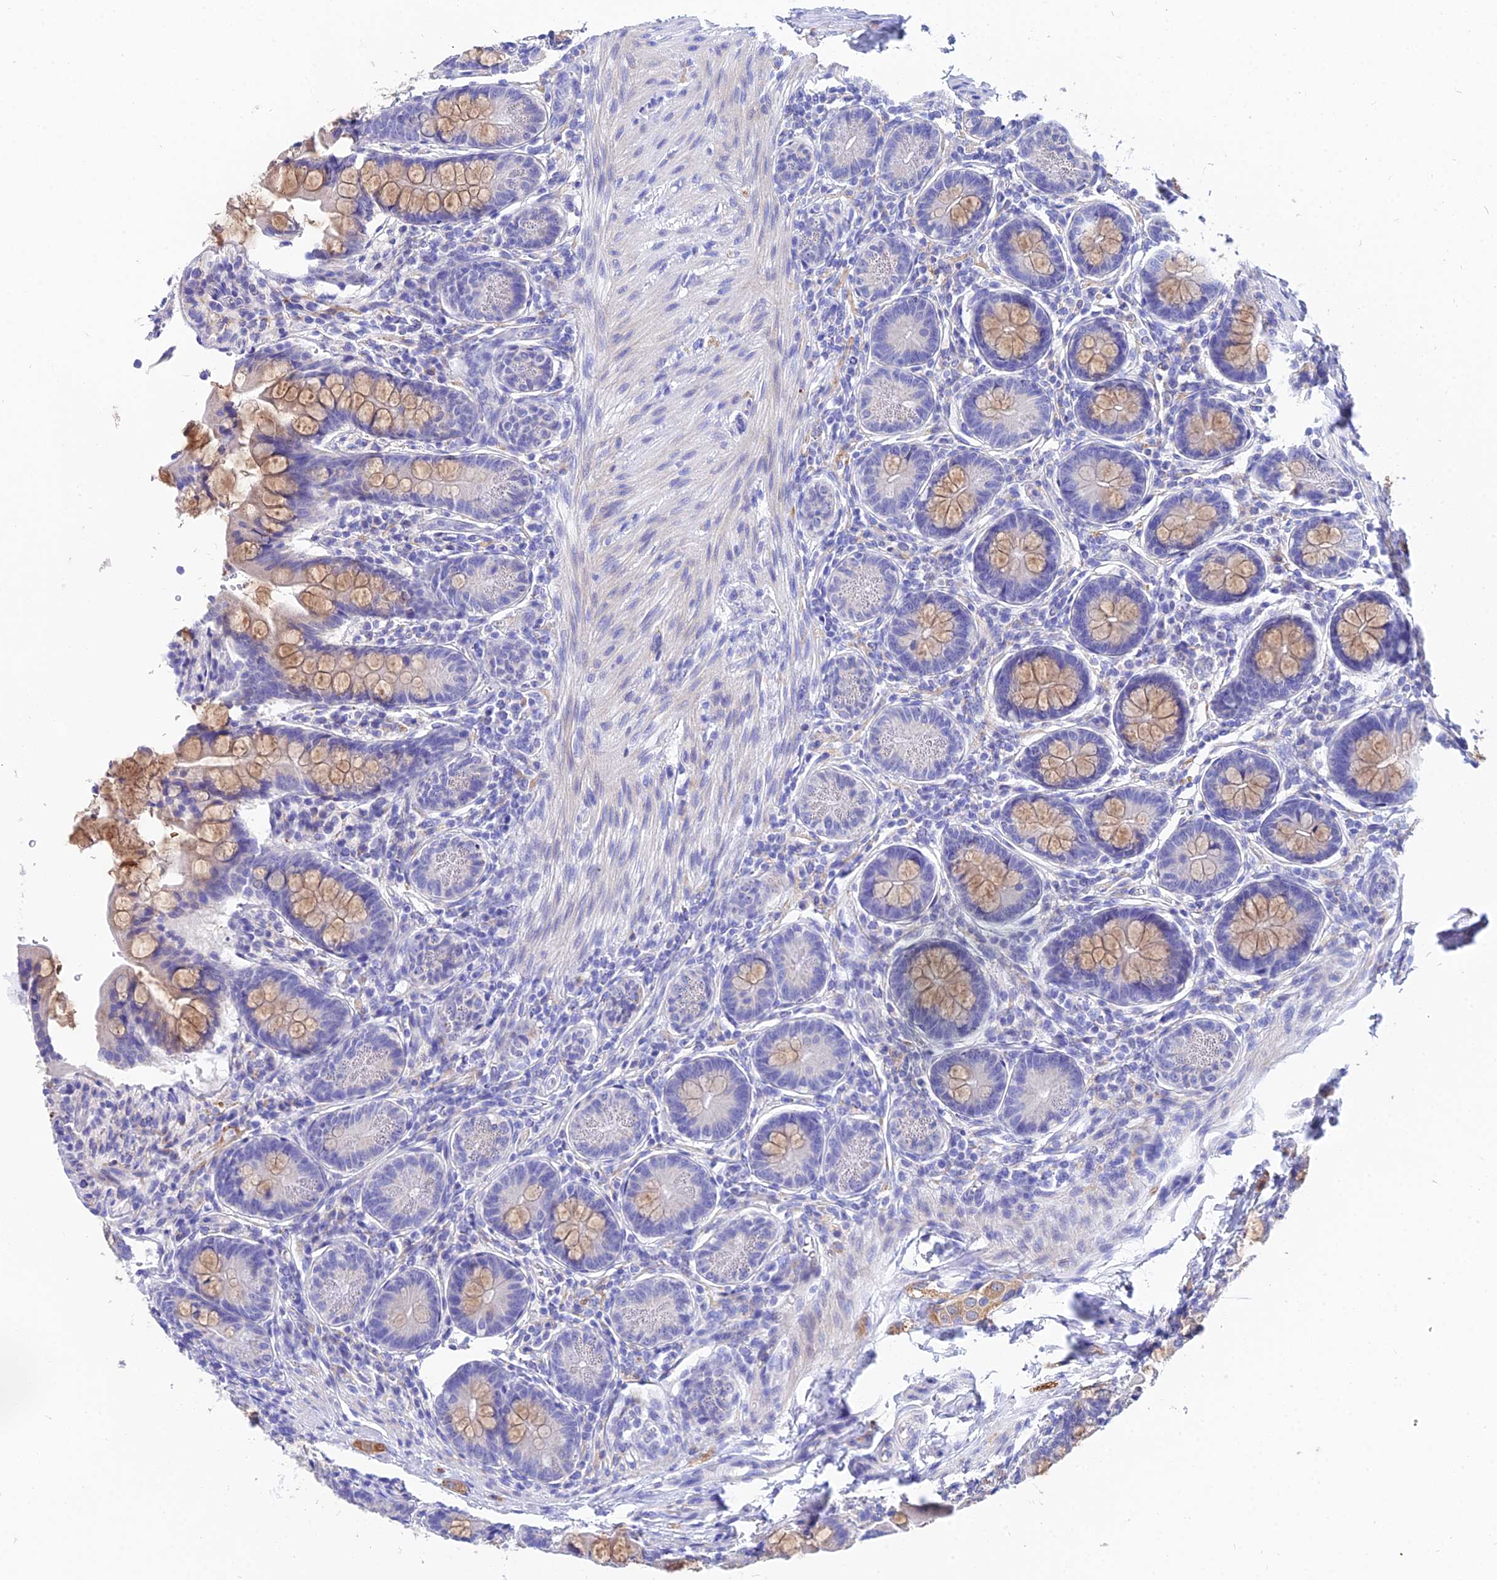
{"staining": {"intensity": "moderate", "quantity": "25%-75%", "location": "cytoplasmic/membranous"}, "tissue": "small intestine", "cell_type": "Glandular cells", "image_type": "normal", "snomed": [{"axis": "morphology", "description": "Normal tissue, NOS"}, {"axis": "topography", "description": "Small intestine"}], "caption": "Glandular cells exhibit medium levels of moderate cytoplasmic/membranous positivity in about 25%-75% of cells in normal small intestine. Ihc stains the protein of interest in brown and the nuclei are stained blue.", "gene": "CEP41", "patient": {"sex": "male", "age": 7}}